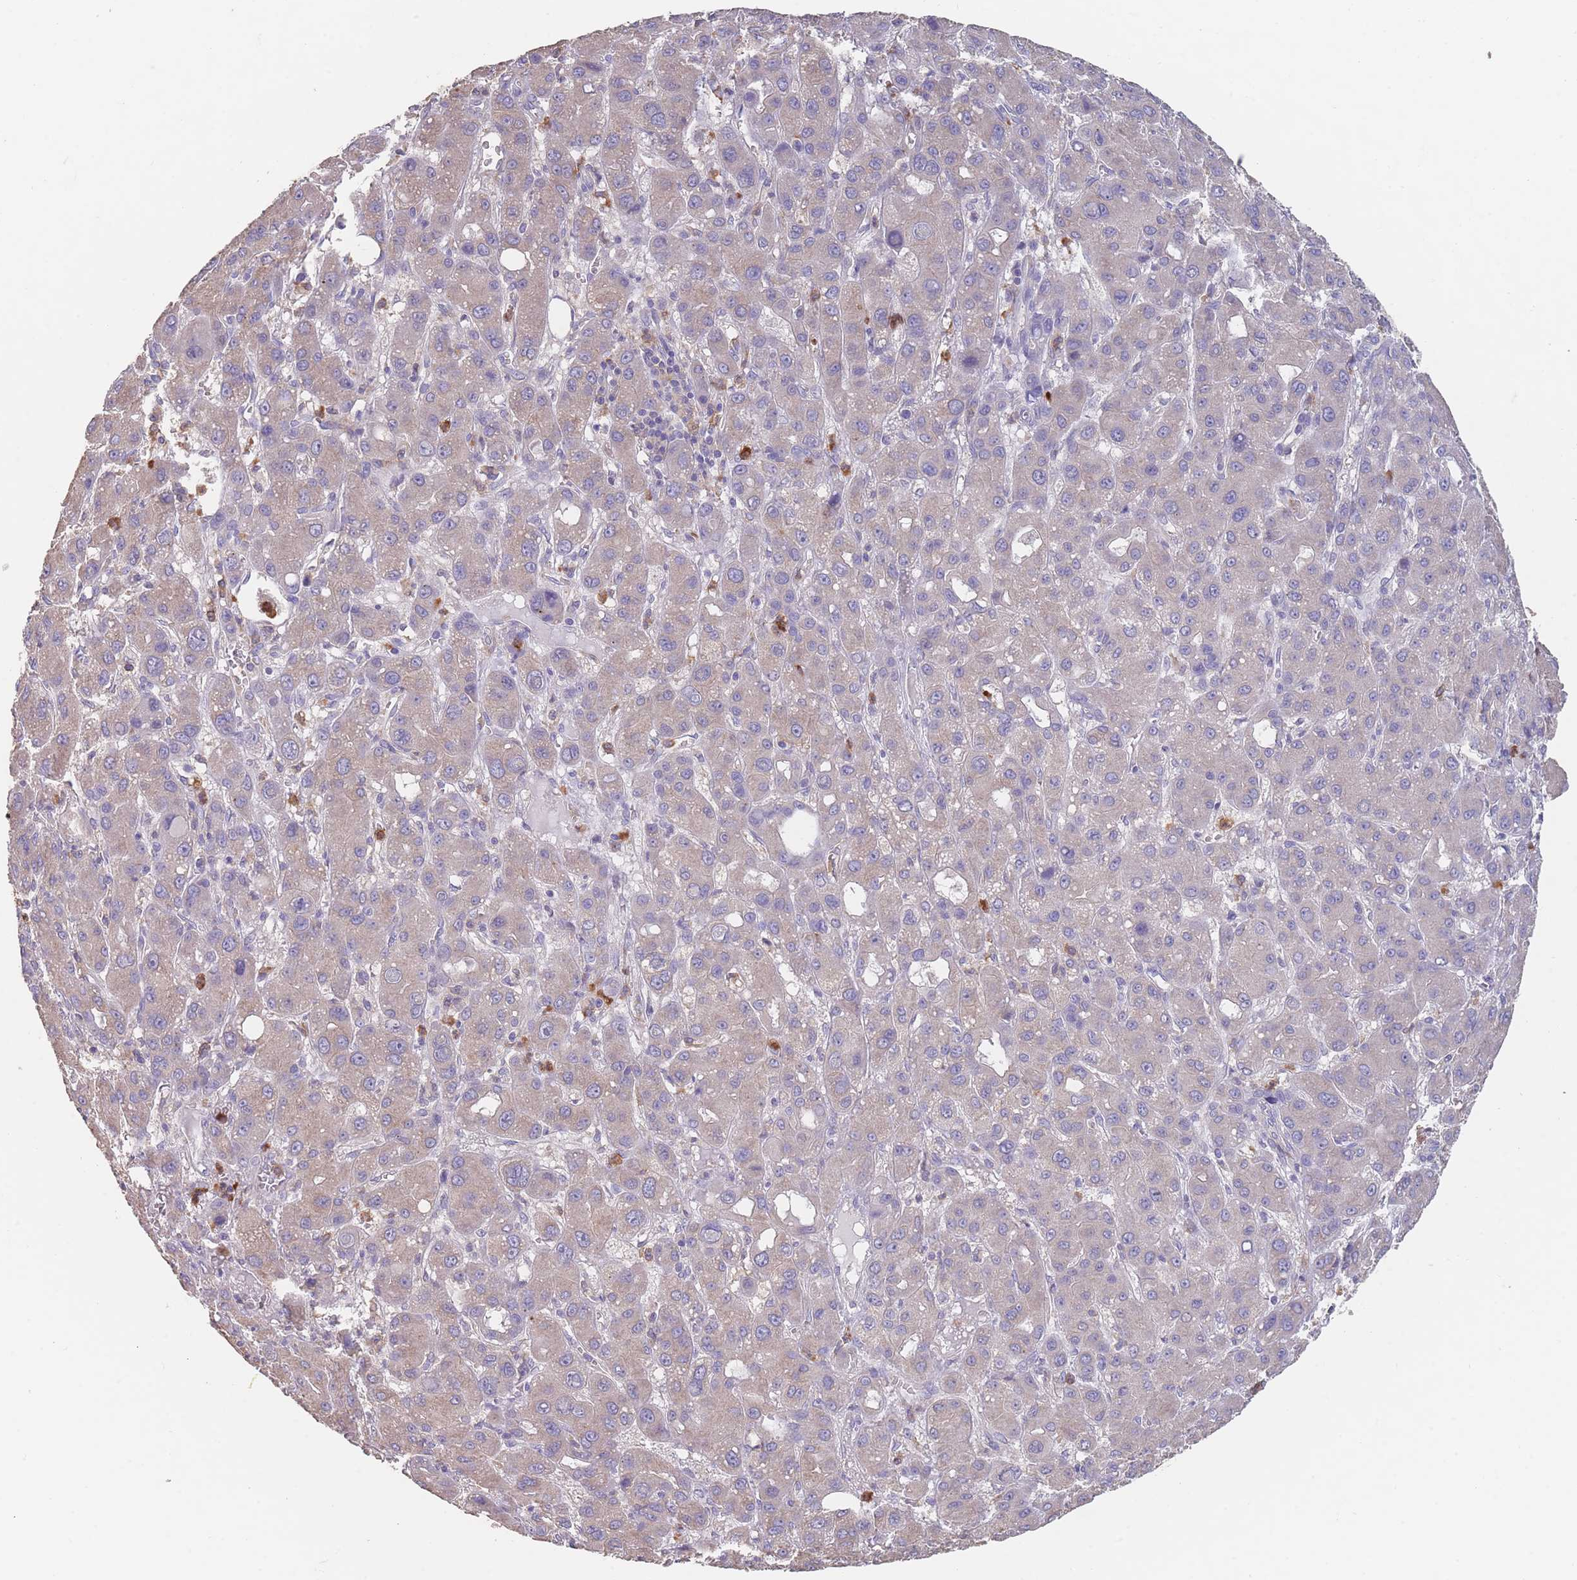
{"staining": {"intensity": "weak", "quantity": "25%-75%", "location": "cytoplasmic/membranous"}, "tissue": "liver cancer", "cell_type": "Tumor cells", "image_type": "cancer", "snomed": [{"axis": "morphology", "description": "Carcinoma, Hepatocellular, NOS"}, {"axis": "topography", "description": "Liver"}], "caption": "A photomicrograph showing weak cytoplasmic/membranous staining in about 25%-75% of tumor cells in liver hepatocellular carcinoma, as visualized by brown immunohistochemical staining.", "gene": "CLEC12A", "patient": {"sex": "male", "age": 55}}